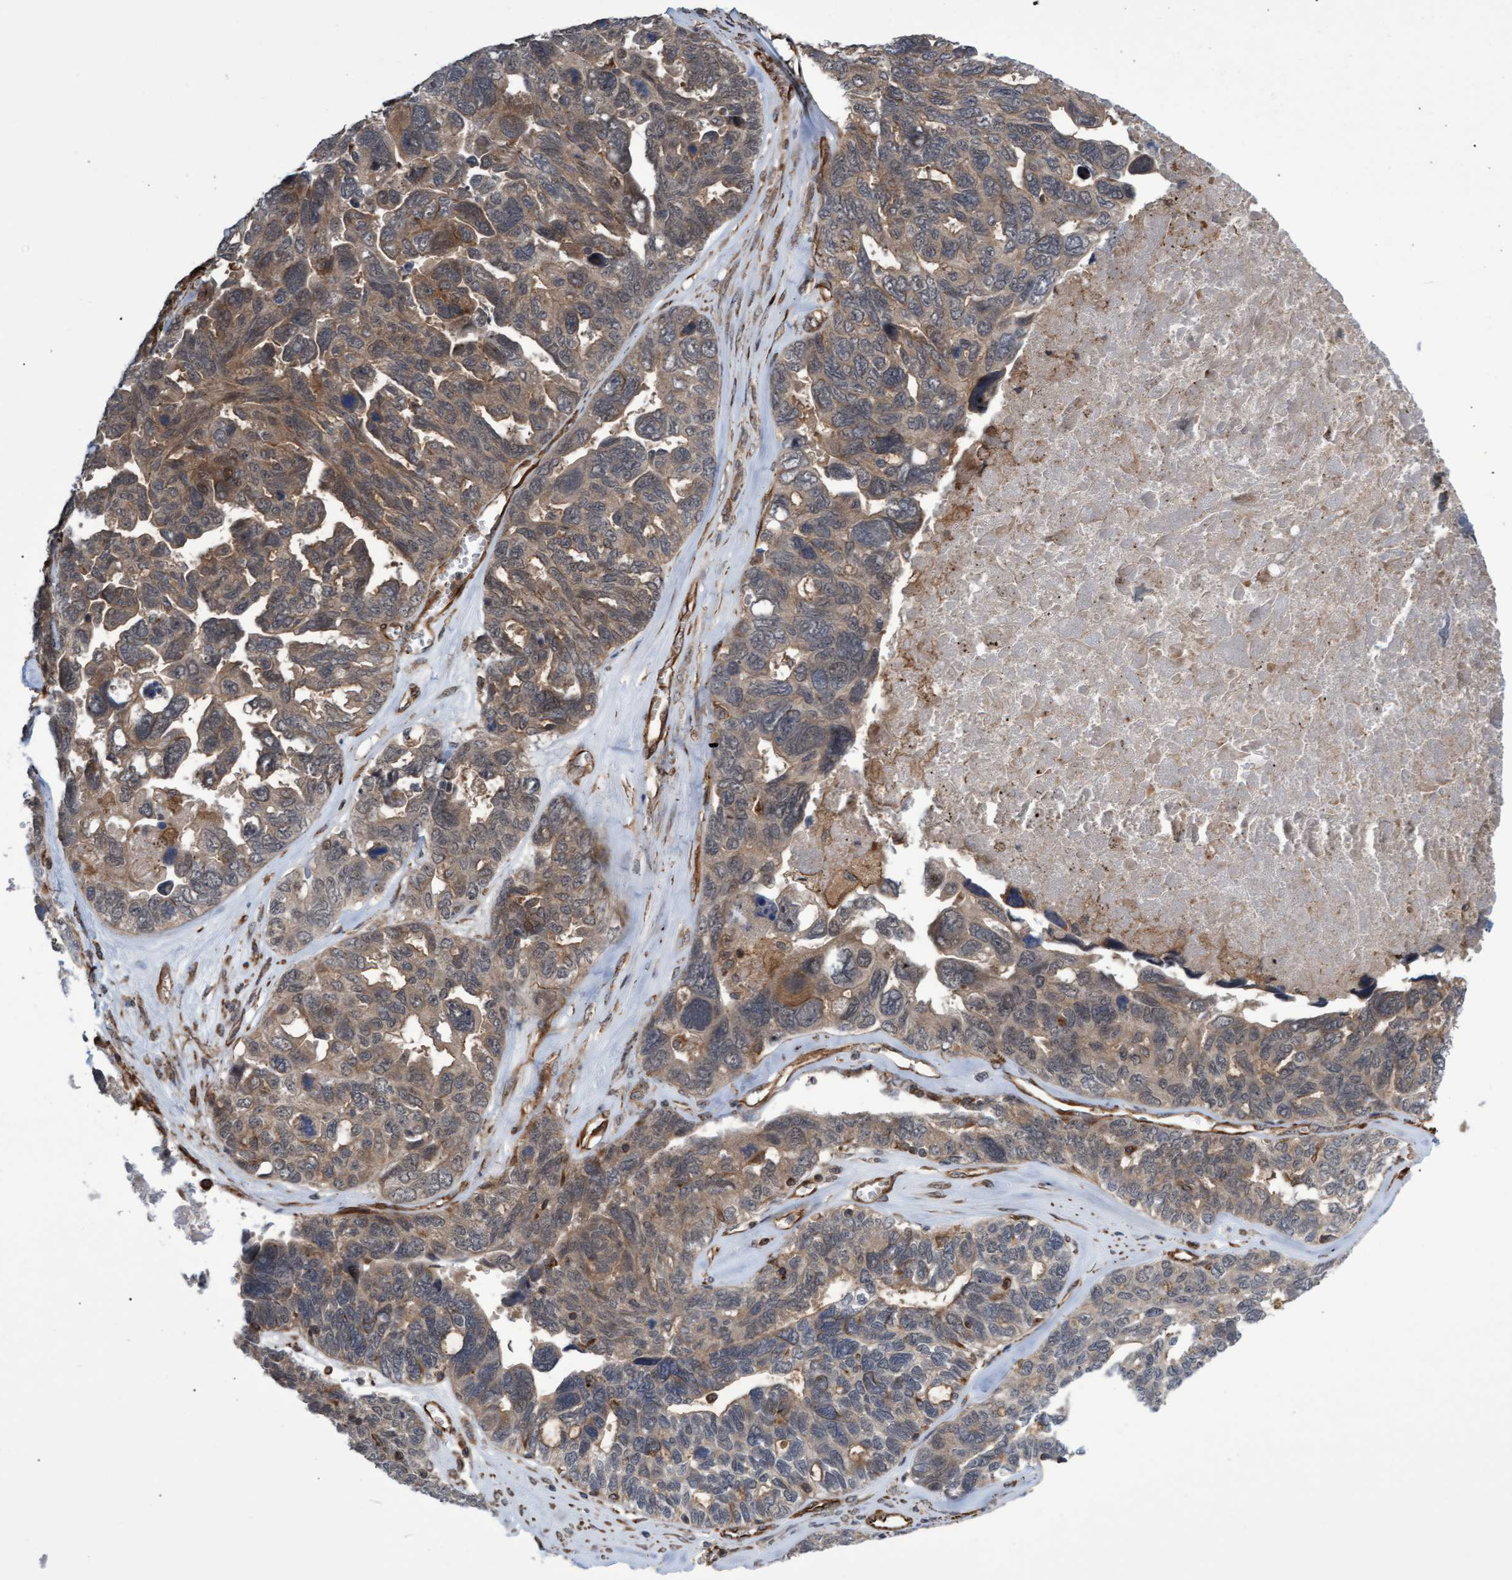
{"staining": {"intensity": "weak", "quantity": ">75%", "location": "cytoplasmic/membranous"}, "tissue": "ovarian cancer", "cell_type": "Tumor cells", "image_type": "cancer", "snomed": [{"axis": "morphology", "description": "Cystadenocarcinoma, serous, NOS"}, {"axis": "topography", "description": "Ovary"}], "caption": "Ovarian cancer stained with a protein marker shows weak staining in tumor cells.", "gene": "TNFRSF10B", "patient": {"sex": "female", "age": 79}}